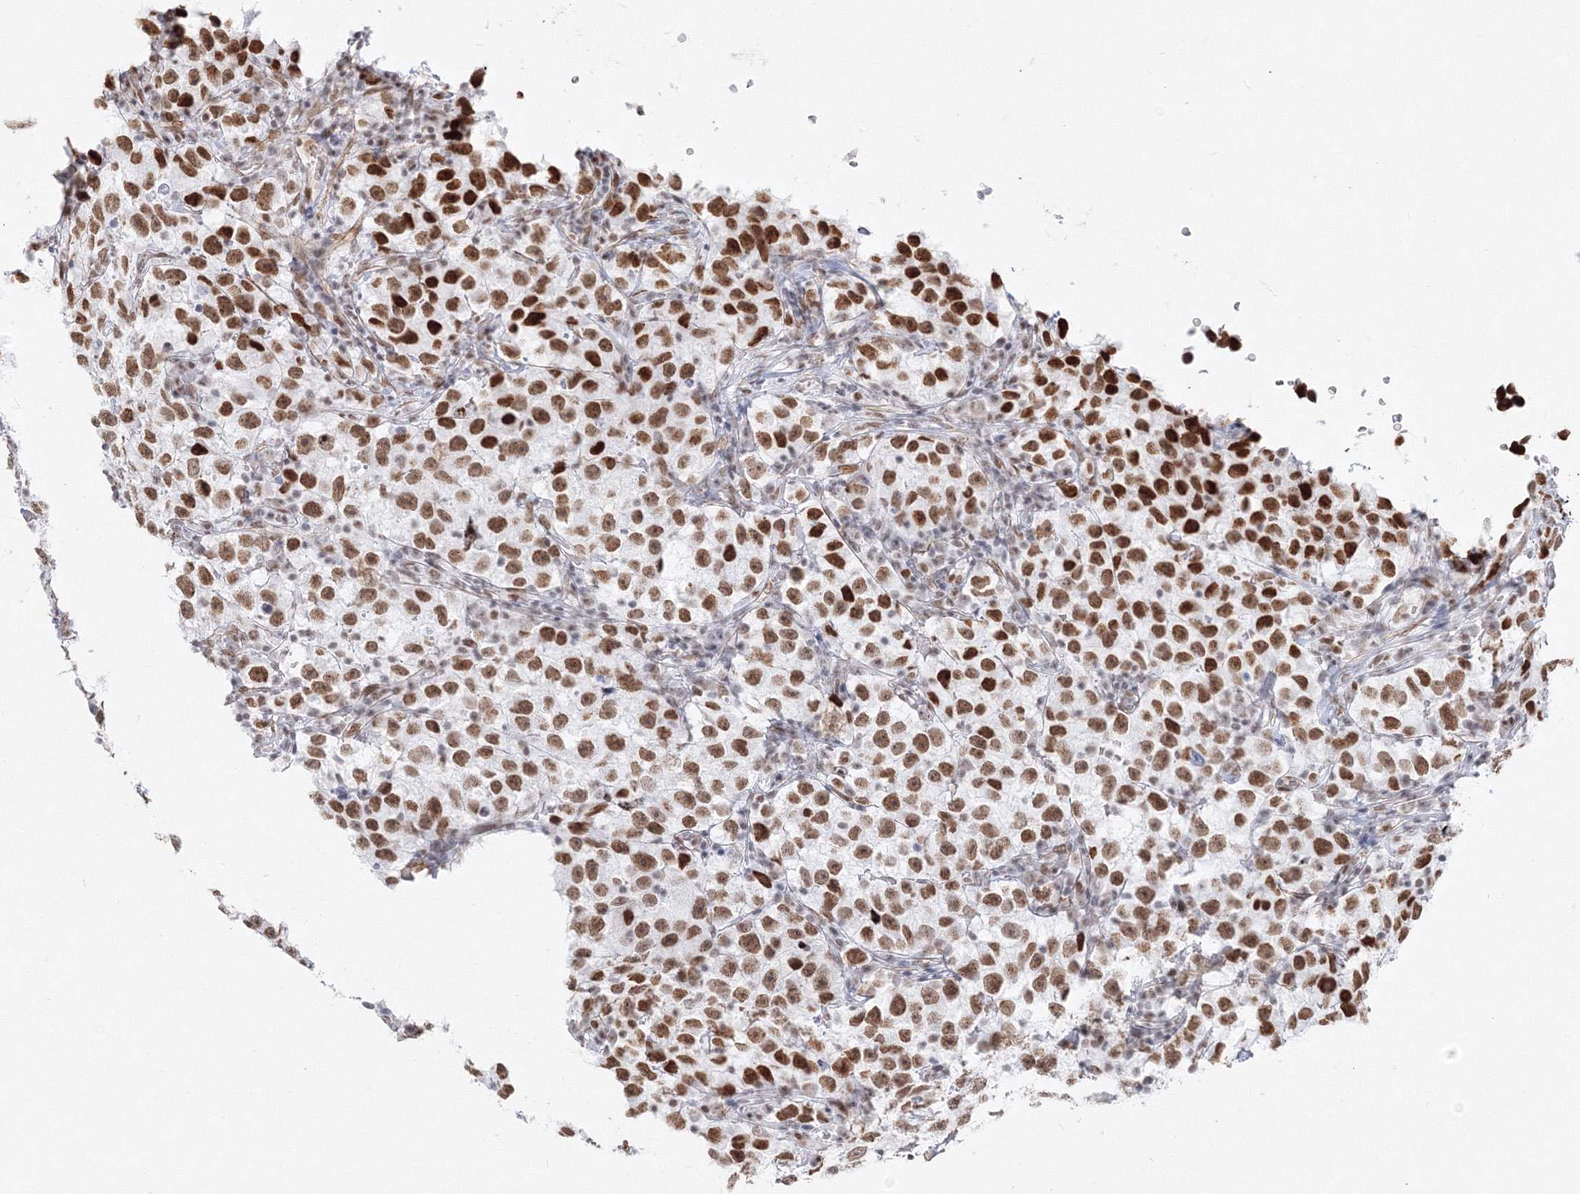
{"staining": {"intensity": "strong", "quantity": "25%-75%", "location": "nuclear"}, "tissue": "testis cancer", "cell_type": "Tumor cells", "image_type": "cancer", "snomed": [{"axis": "morphology", "description": "Seminoma, NOS"}, {"axis": "topography", "description": "Testis"}], "caption": "Tumor cells show high levels of strong nuclear positivity in approximately 25%-75% of cells in human testis cancer (seminoma).", "gene": "ZNF638", "patient": {"sex": "male", "age": 22}}